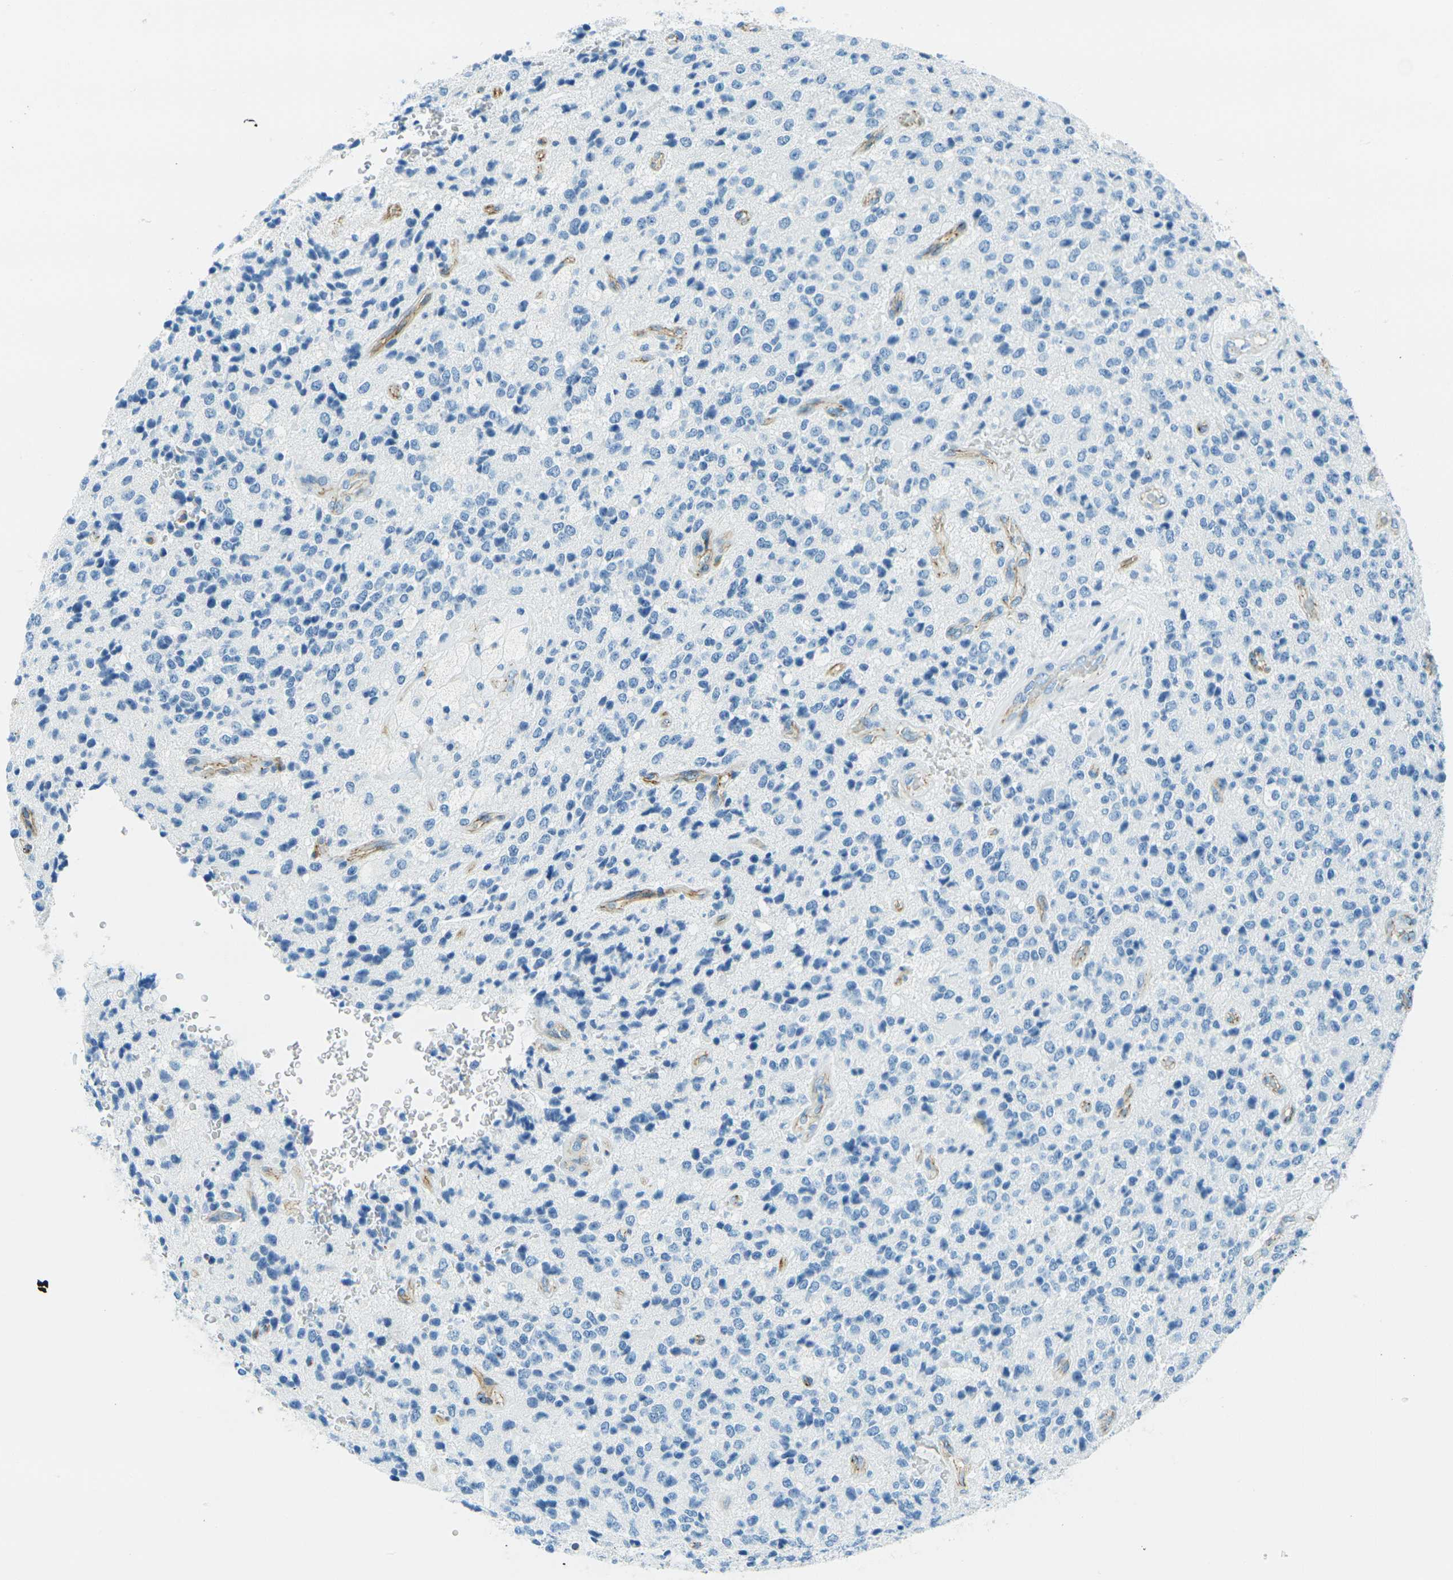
{"staining": {"intensity": "negative", "quantity": "none", "location": "none"}, "tissue": "glioma", "cell_type": "Tumor cells", "image_type": "cancer", "snomed": [{"axis": "morphology", "description": "Glioma, malignant, High grade"}, {"axis": "topography", "description": "pancreas cauda"}], "caption": "A micrograph of human malignant glioma (high-grade) is negative for staining in tumor cells.", "gene": "OCLN", "patient": {"sex": "male", "age": 60}}